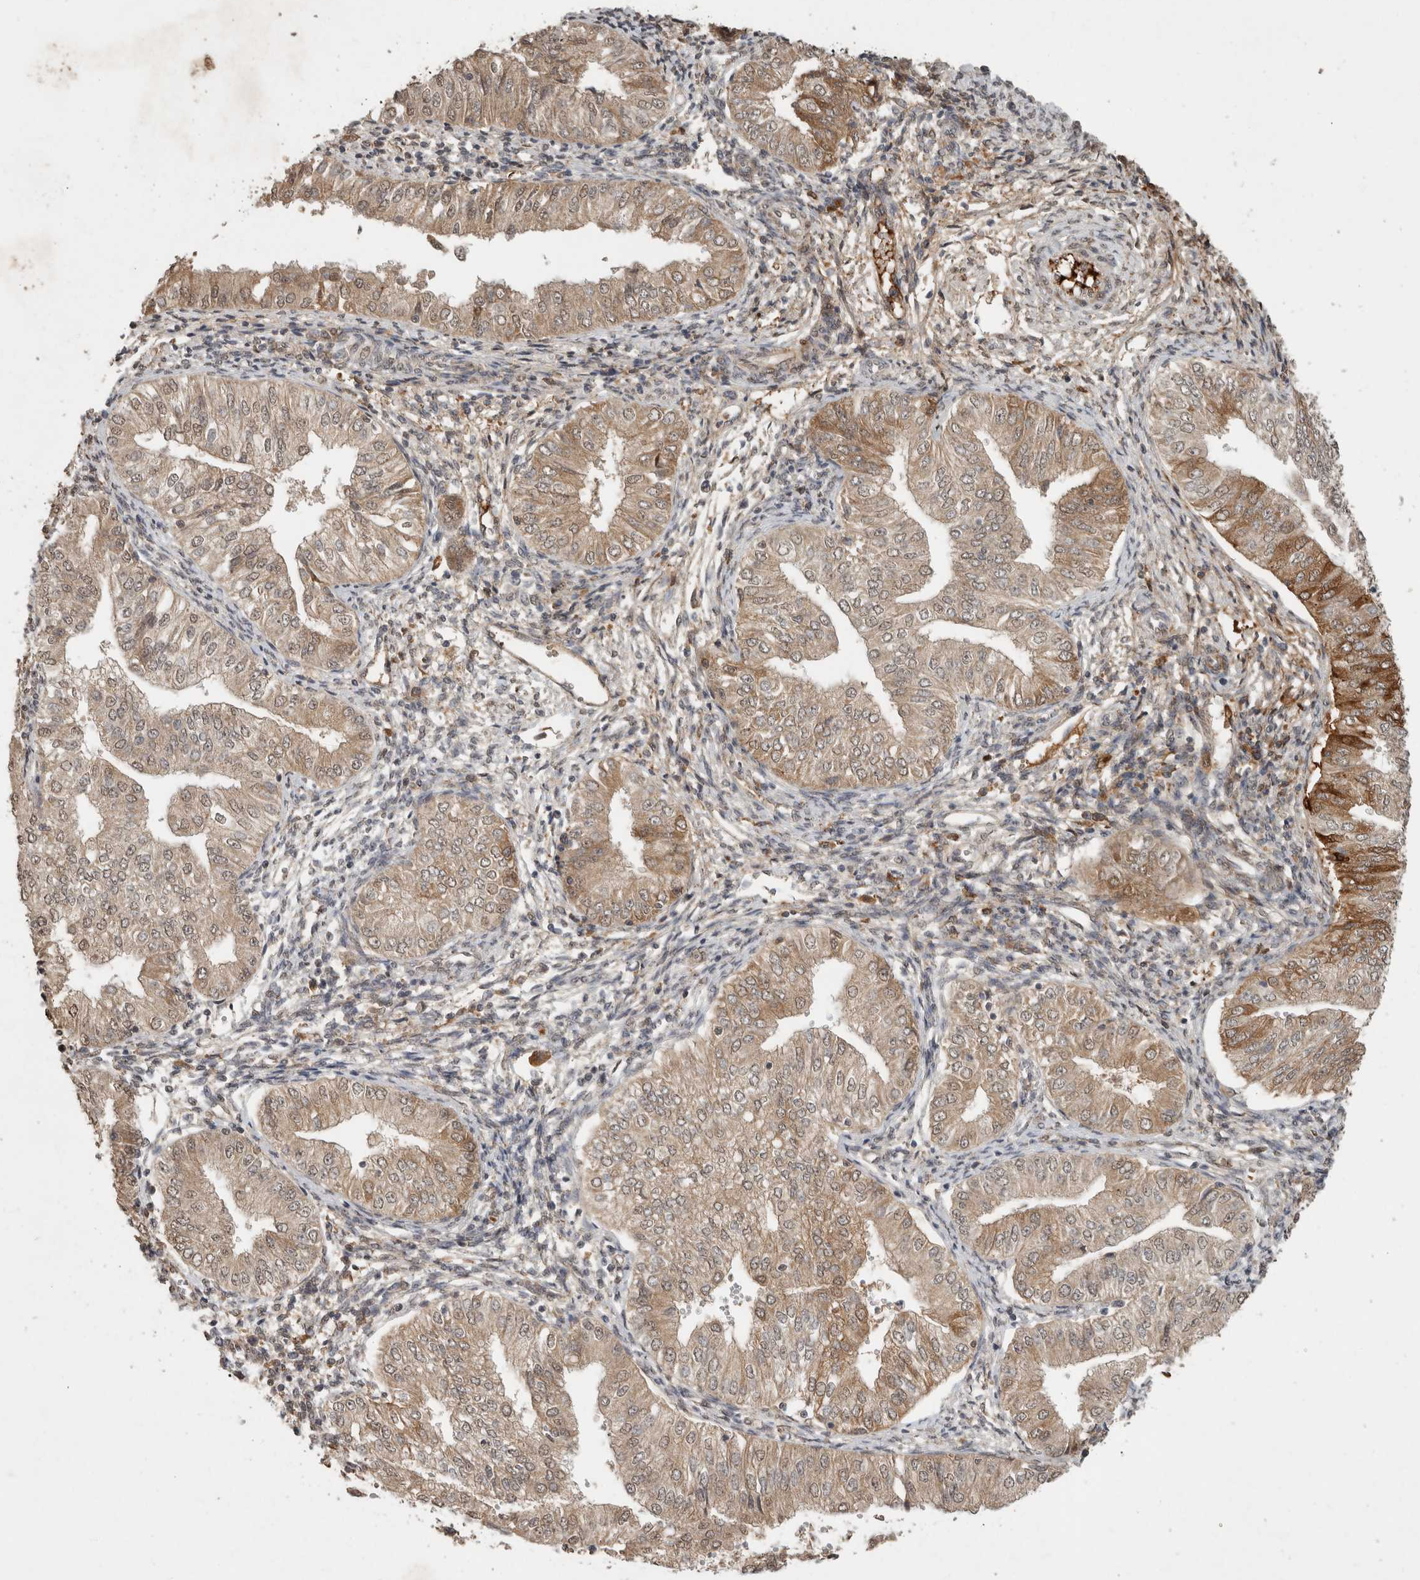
{"staining": {"intensity": "moderate", "quantity": ">75%", "location": "cytoplasmic/membranous"}, "tissue": "endometrial cancer", "cell_type": "Tumor cells", "image_type": "cancer", "snomed": [{"axis": "morphology", "description": "Normal tissue, NOS"}, {"axis": "morphology", "description": "Adenocarcinoma, NOS"}, {"axis": "topography", "description": "Endometrium"}], "caption": "A medium amount of moderate cytoplasmic/membranous positivity is identified in approximately >75% of tumor cells in endometrial cancer tissue.", "gene": "FAM3A", "patient": {"sex": "female", "age": 53}}